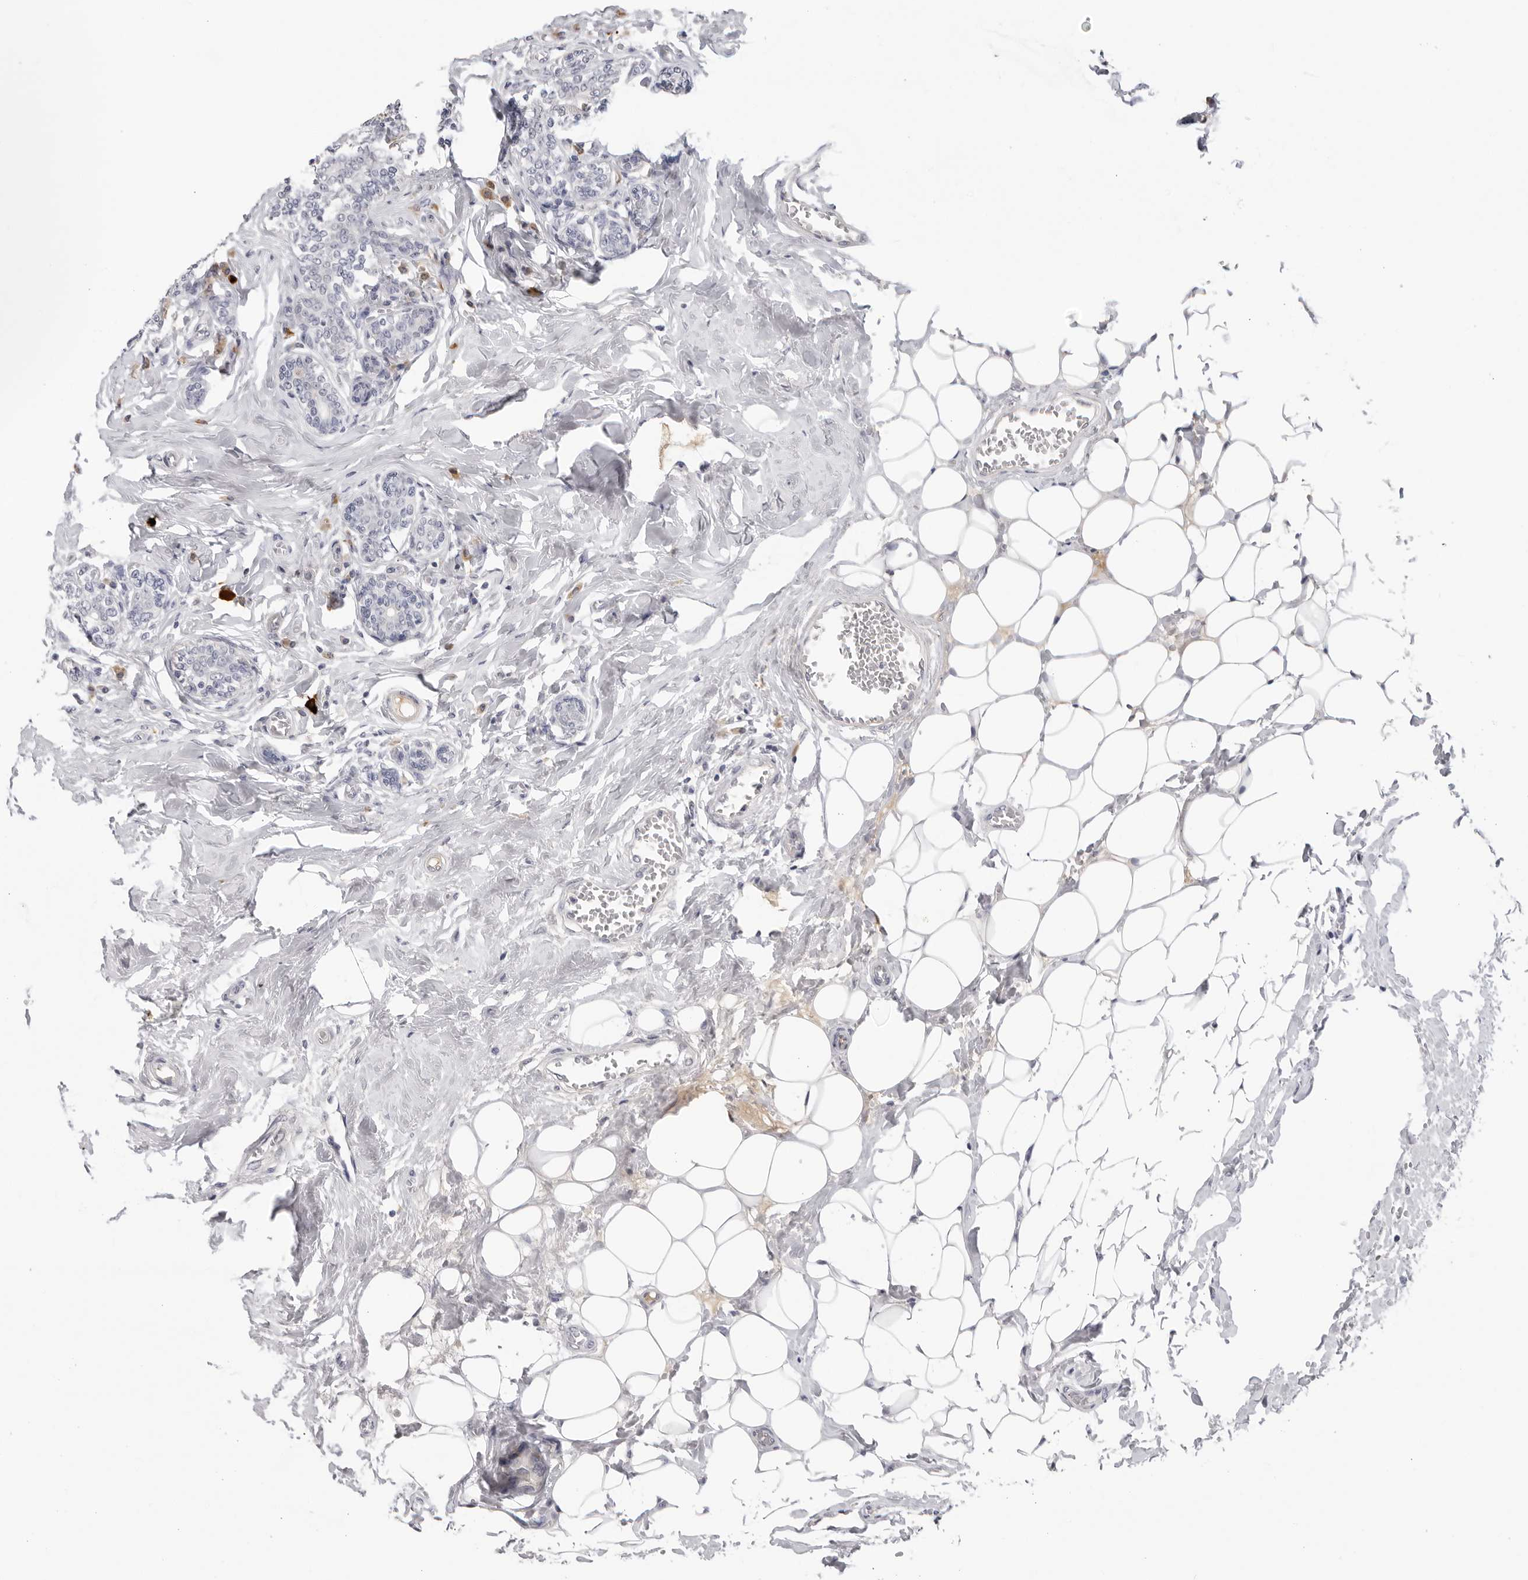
{"staining": {"intensity": "negative", "quantity": "none", "location": "none"}, "tissue": "breast cancer", "cell_type": "Tumor cells", "image_type": "cancer", "snomed": [{"axis": "morphology", "description": "Normal tissue, NOS"}, {"axis": "morphology", "description": "Duct carcinoma"}, {"axis": "topography", "description": "Breast"}], "caption": "DAB (3,3'-diaminobenzidine) immunohistochemical staining of breast cancer displays no significant staining in tumor cells.", "gene": "ZNF502", "patient": {"sex": "female", "age": 43}}